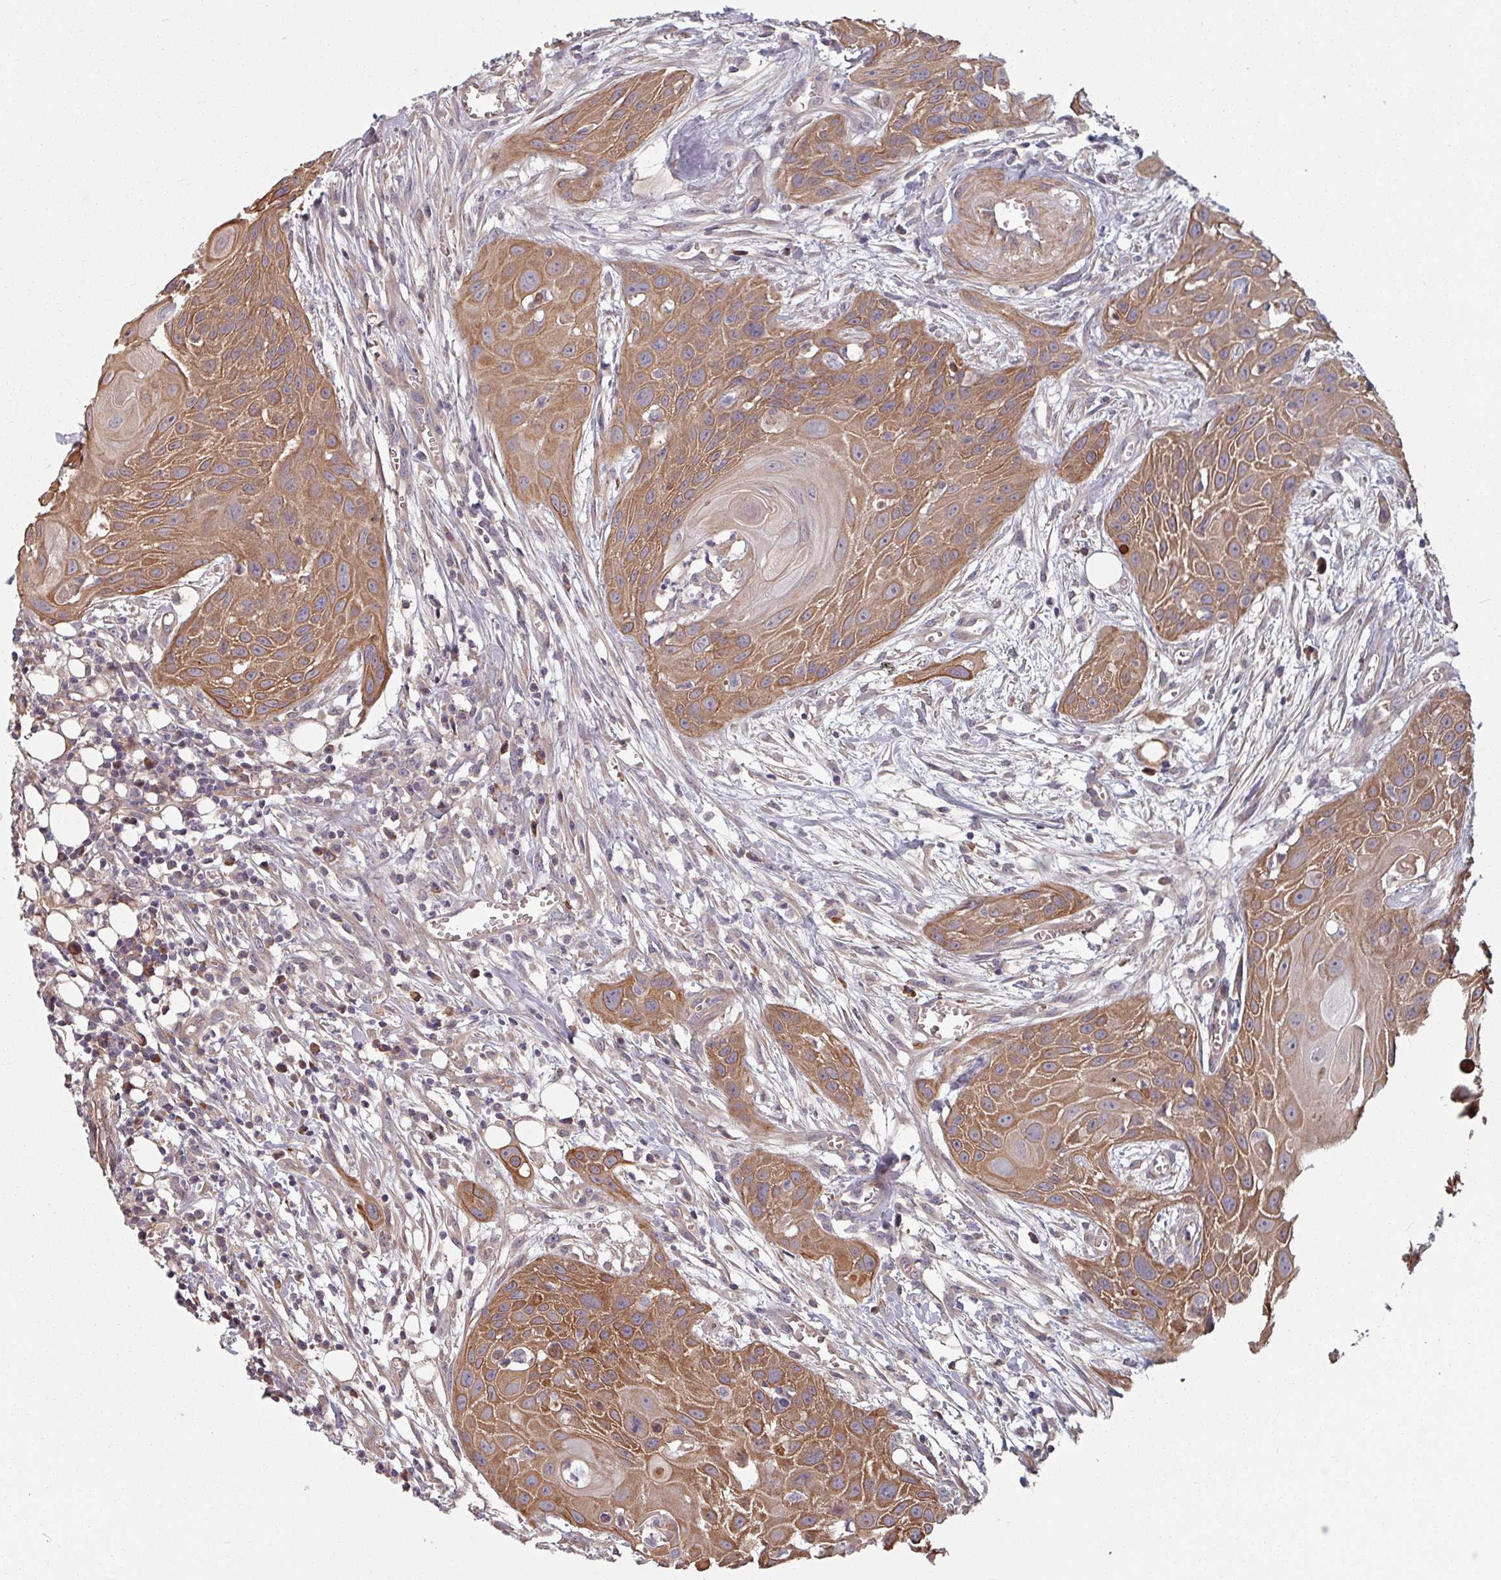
{"staining": {"intensity": "moderate", "quantity": ">75%", "location": "cytoplasmic/membranous"}, "tissue": "head and neck cancer", "cell_type": "Tumor cells", "image_type": "cancer", "snomed": [{"axis": "morphology", "description": "Squamous cell carcinoma, NOS"}, {"axis": "topography", "description": "Lymph node"}, {"axis": "topography", "description": "Salivary gland"}, {"axis": "topography", "description": "Head-Neck"}], "caption": "Immunohistochemical staining of head and neck cancer demonstrates medium levels of moderate cytoplasmic/membranous protein expression in approximately >75% of tumor cells.", "gene": "C4BPB", "patient": {"sex": "female", "age": 74}}